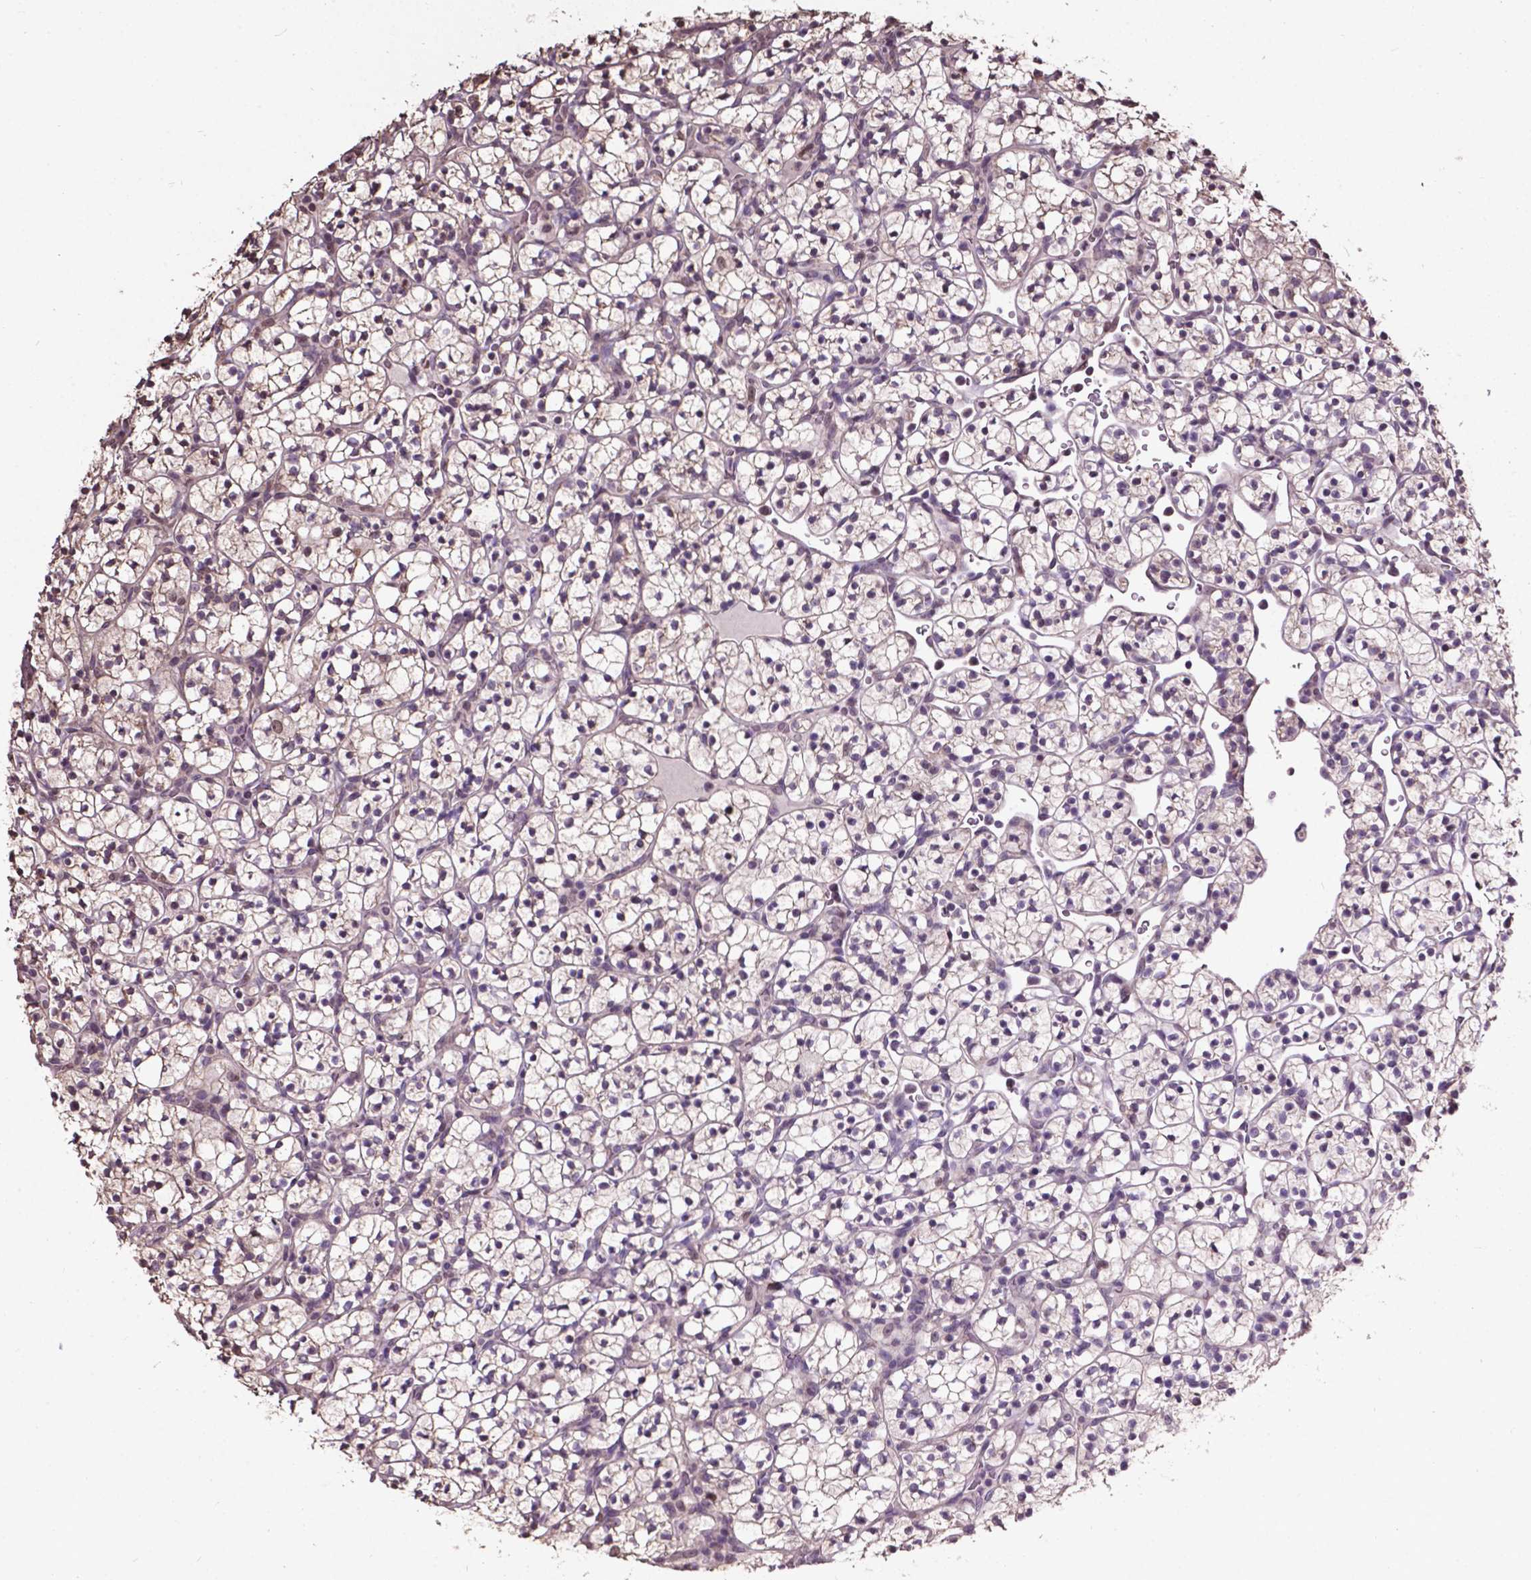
{"staining": {"intensity": "negative", "quantity": "none", "location": "none"}, "tissue": "renal cancer", "cell_type": "Tumor cells", "image_type": "cancer", "snomed": [{"axis": "morphology", "description": "Adenocarcinoma, NOS"}, {"axis": "topography", "description": "Kidney"}], "caption": "An IHC histopathology image of renal cancer (adenocarcinoma) is shown. There is no staining in tumor cells of renal cancer (adenocarcinoma).", "gene": "GLRA2", "patient": {"sex": "female", "age": 89}}